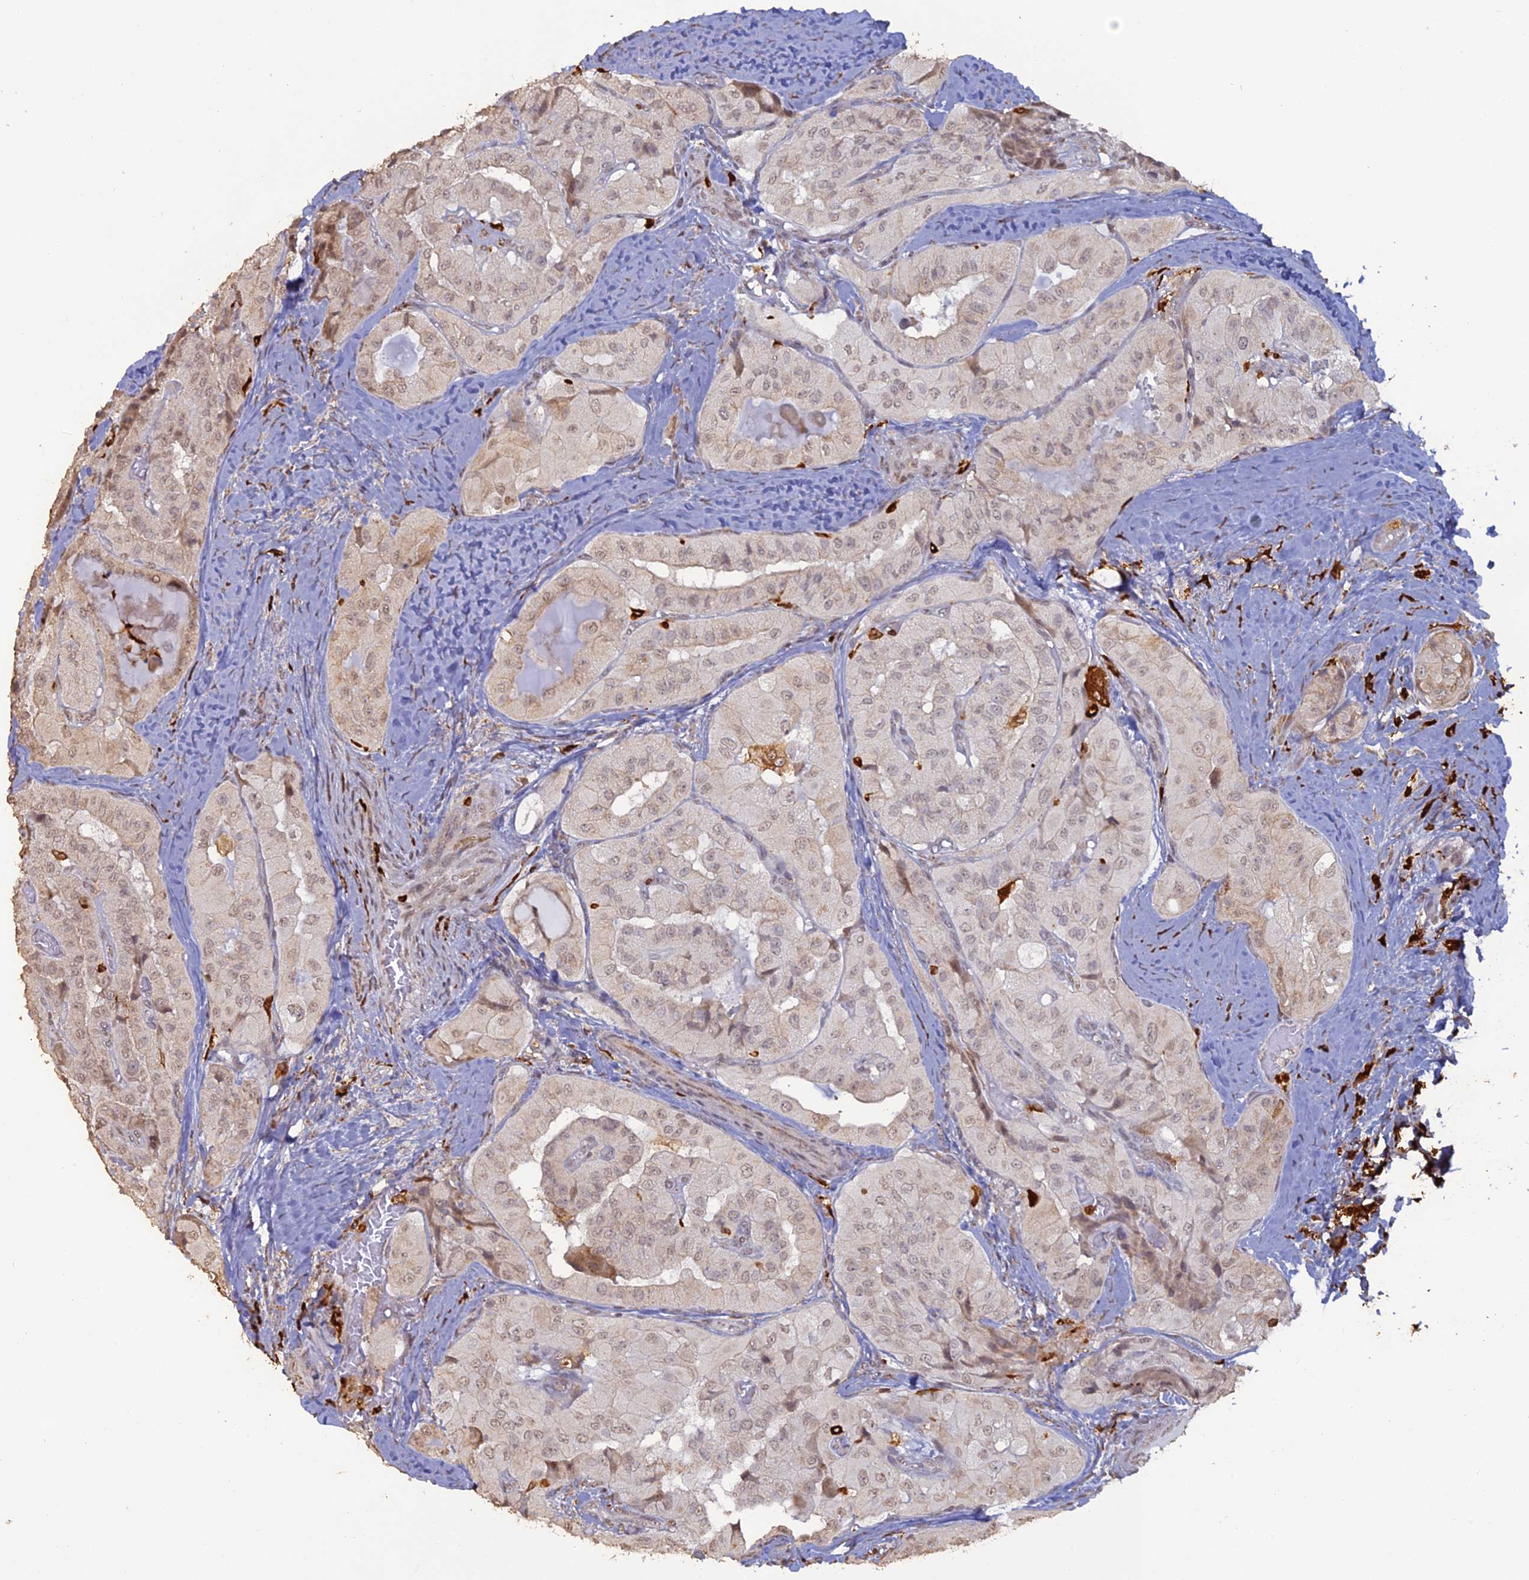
{"staining": {"intensity": "weak", "quantity": "25%-75%", "location": "nuclear"}, "tissue": "thyroid cancer", "cell_type": "Tumor cells", "image_type": "cancer", "snomed": [{"axis": "morphology", "description": "Normal tissue, NOS"}, {"axis": "morphology", "description": "Papillary adenocarcinoma, NOS"}, {"axis": "topography", "description": "Thyroid gland"}], "caption": "Tumor cells display low levels of weak nuclear expression in about 25%-75% of cells in thyroid papillary adenocarcinoma.", "gene": "APOBR", "patient": {"sex": "female", "age": 59}}